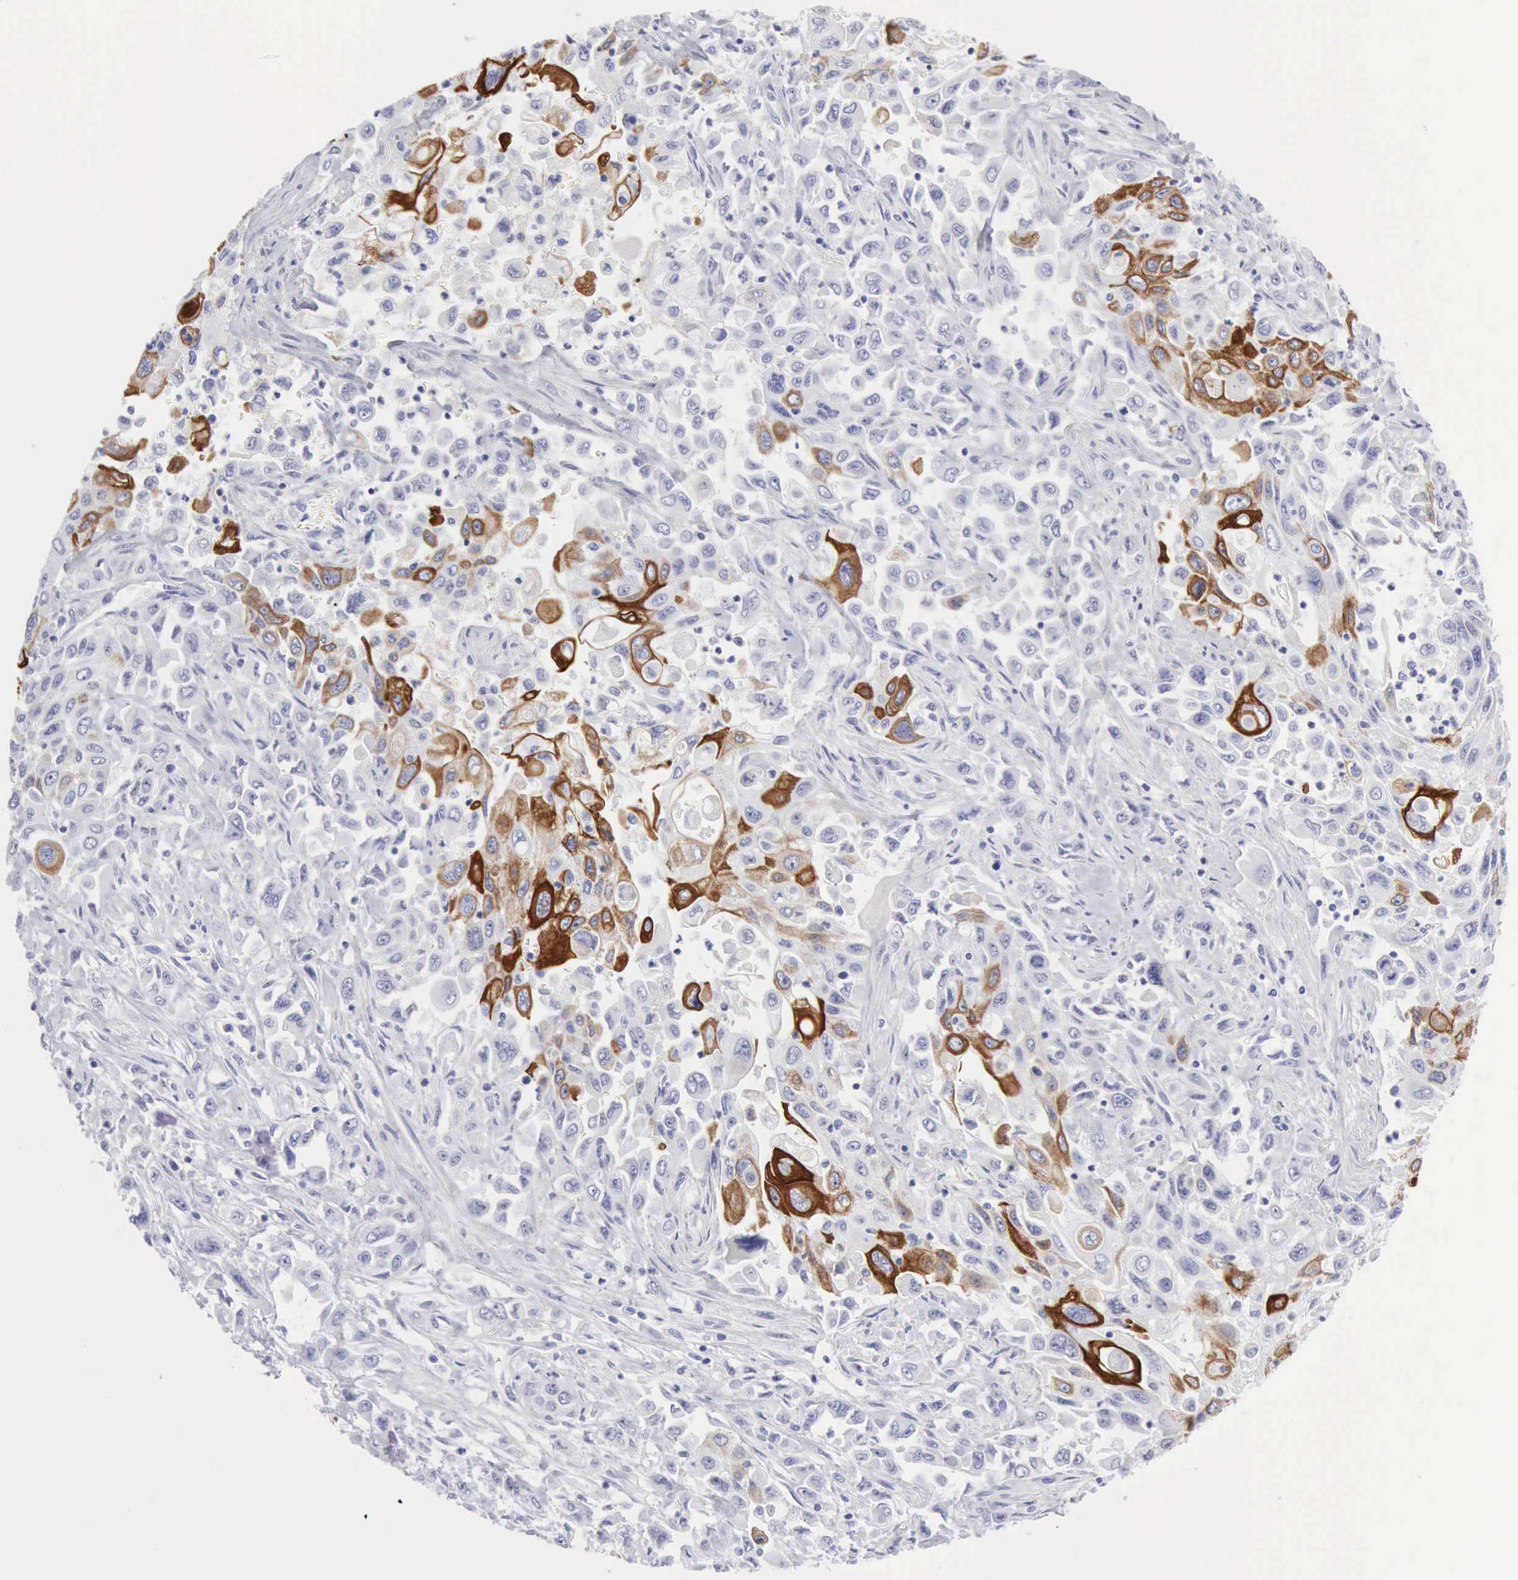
{"staining": {"intensity": "strong", "quantity": "<25%", "location": "cytoplasmic/membranous"}, "tissue": "pancreatic cancer", "cell_type": "Tumor cells", "image_type": "cancer", "snomed": [{"axis": "morphology", "description": "Adenocarcinoma, NOS"}, {"axis": "topography", "description": "Pancreas"}], "caption": "Protein staining demonstrates strong cytoplasmic/membranous positivity in about <25% of tumor cells in pancreatic adenocarcinoma.", "gene": "KRT5", "patient": {"sex": "male", "age": 70}}